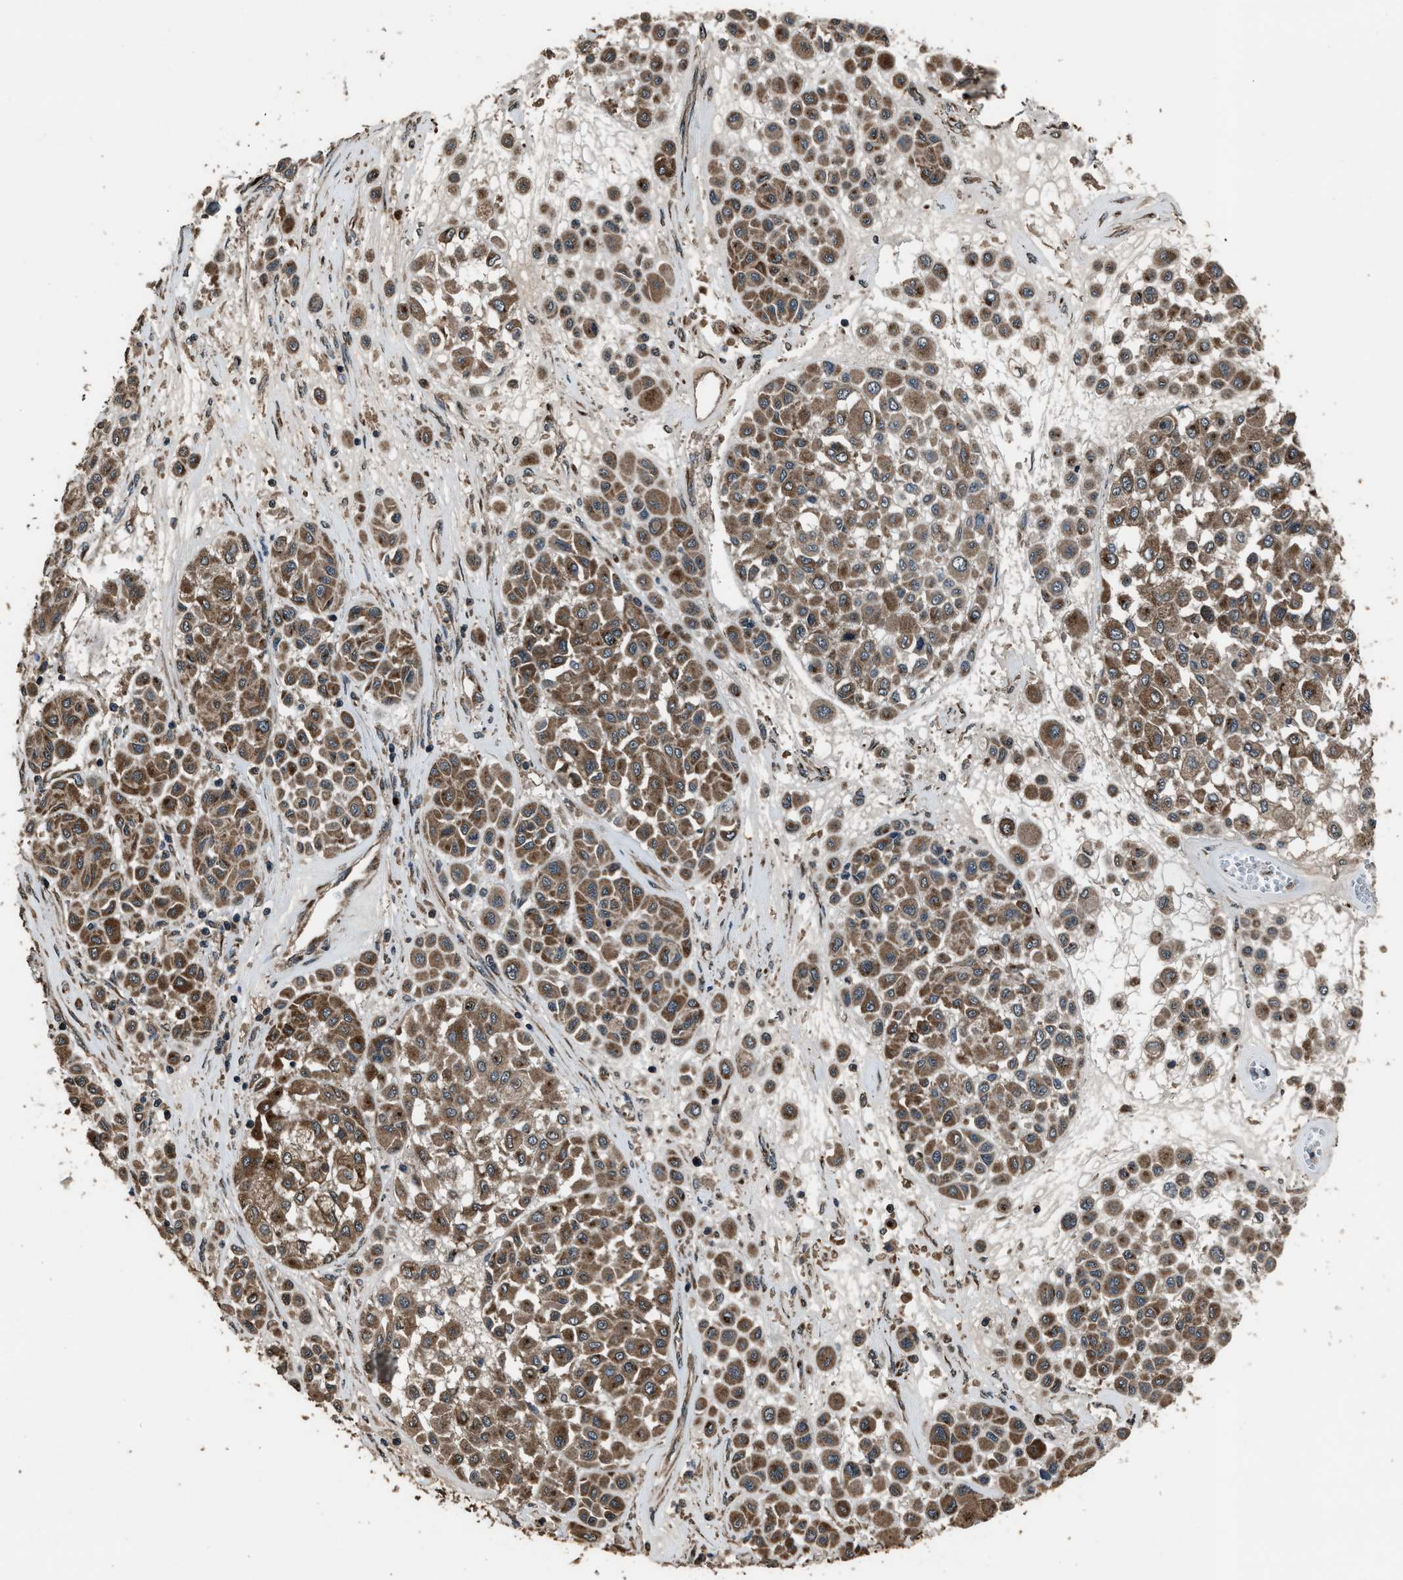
{"staining": {"intensity": "moderate", "quantity": ">75%", "location": "cytoplasmic/membranous"}, "tissue": "melanoma", "cell_type": "Tumor cells", "image_type": "cancer", "snomed": [{"axis": "morphology", "description": "Malignant melanoma, Metastatic site"}, {"axis": "topography", "description": "Soft tissue"}], "caption": "Tumor cells exhibit moderate cytoplasmic/membranous positivity in about >75% of cells in malignant melanoma (metastatic site). The protein is shown in brown color, while the nuclei are stained blue.", "gene": "SLC38A10", "patient": {"sex": "male", "age": 41}}